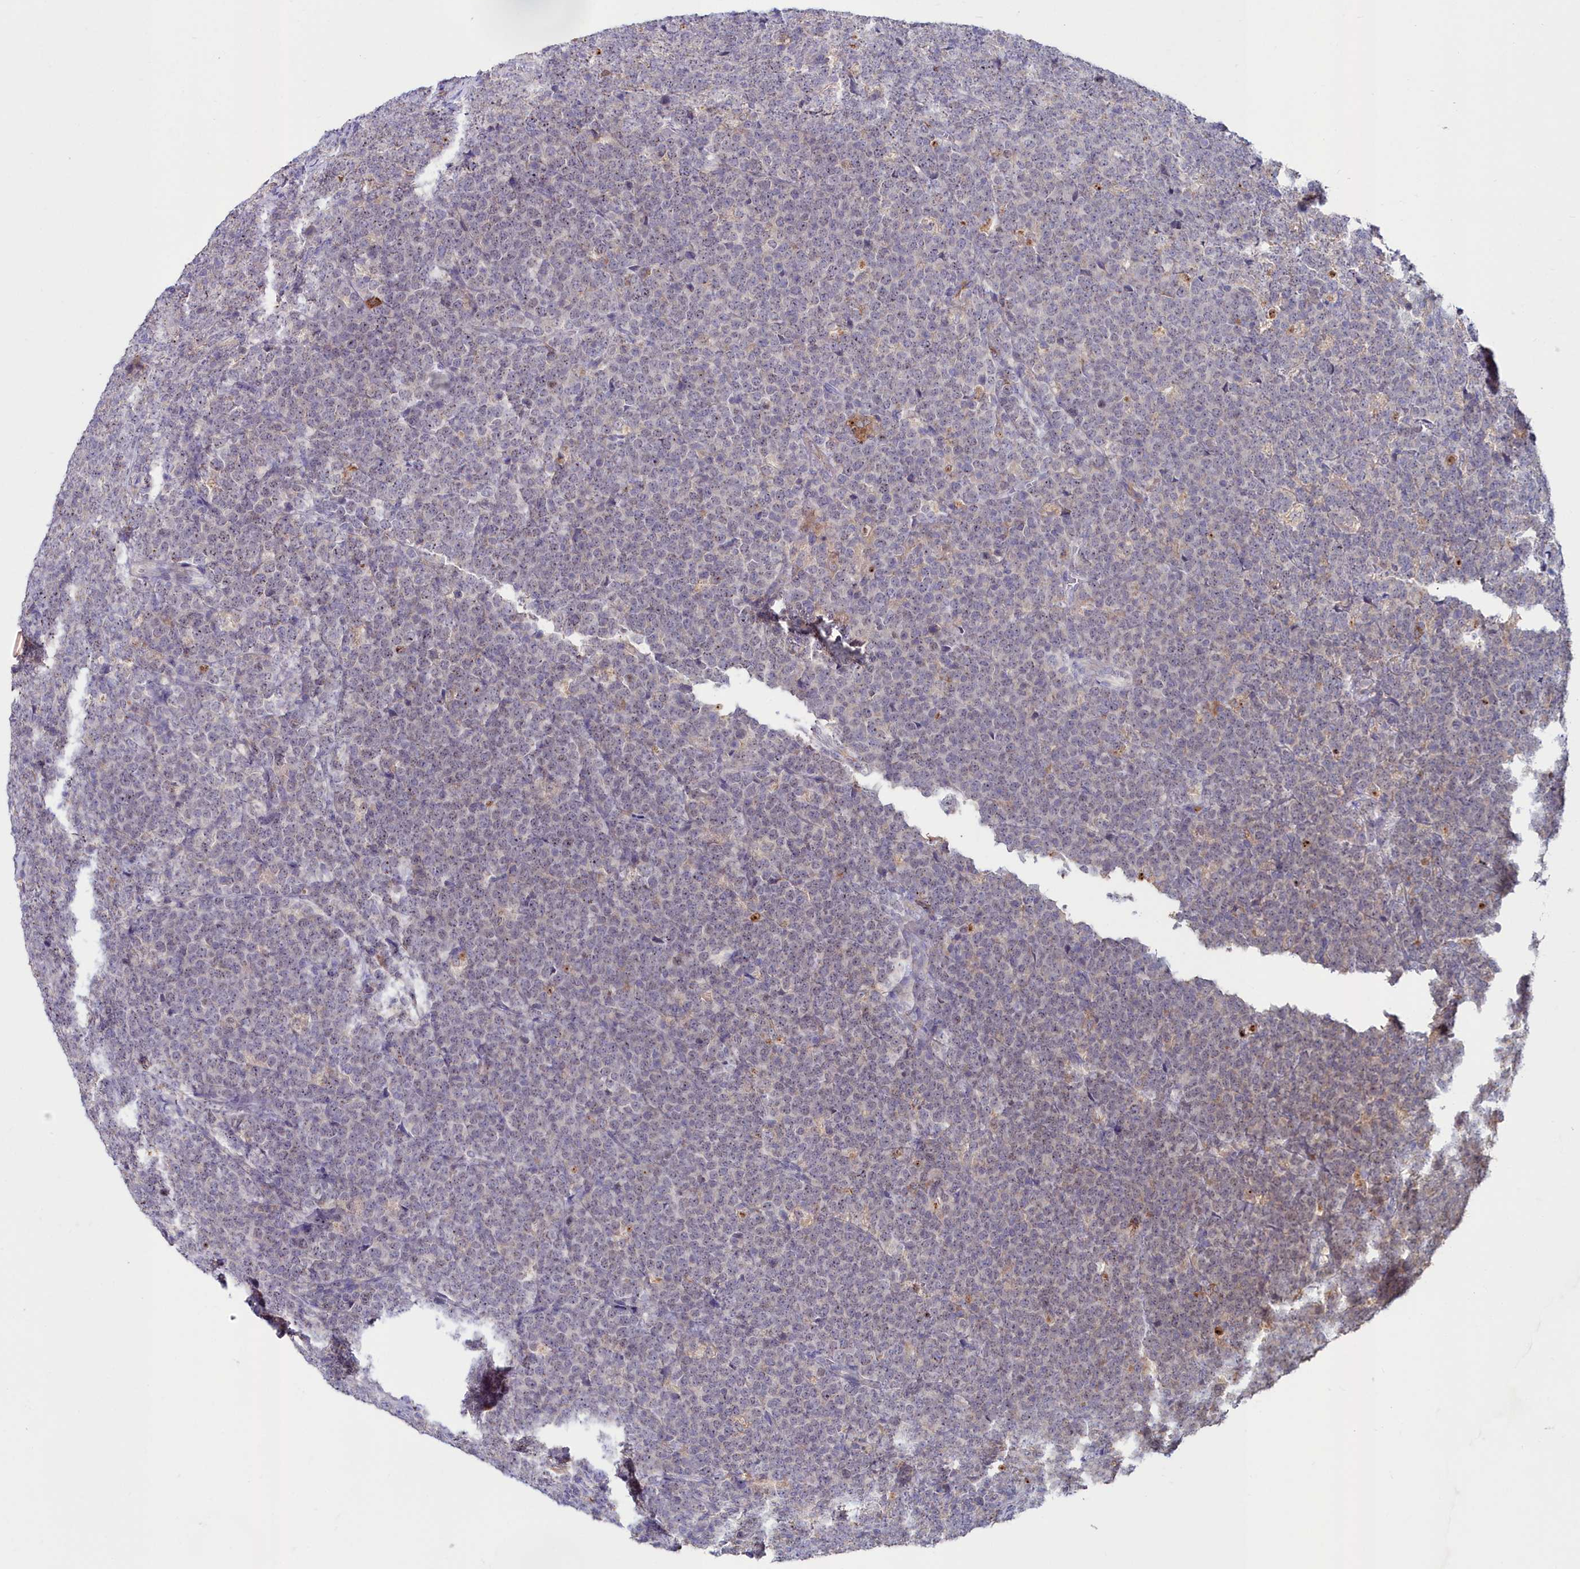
{"staining": {"intensity": "weak", "quantity": "<25%", "location": "nuclear"}, "tissue": "lymphoma", "cell_type": "Tumor cells", "image_type": "cancer", "snomed": [{"axis": "morphology", "description": "Malignant lymphoma, non-Hodgkin's type, High grade"}, {"axis": "topography", "description": "Small intestine"}], "caption": "Protein analysis of high-grade malignant lymphoma, non-Hodgkin's type demonstrates no significant positivity in tumor cells. (Immunohistochemistry (ihc), brightfield microscopy, high magnification).", "gene": "AMBRA1", "patient": {"sex": "male", "age": 8}}